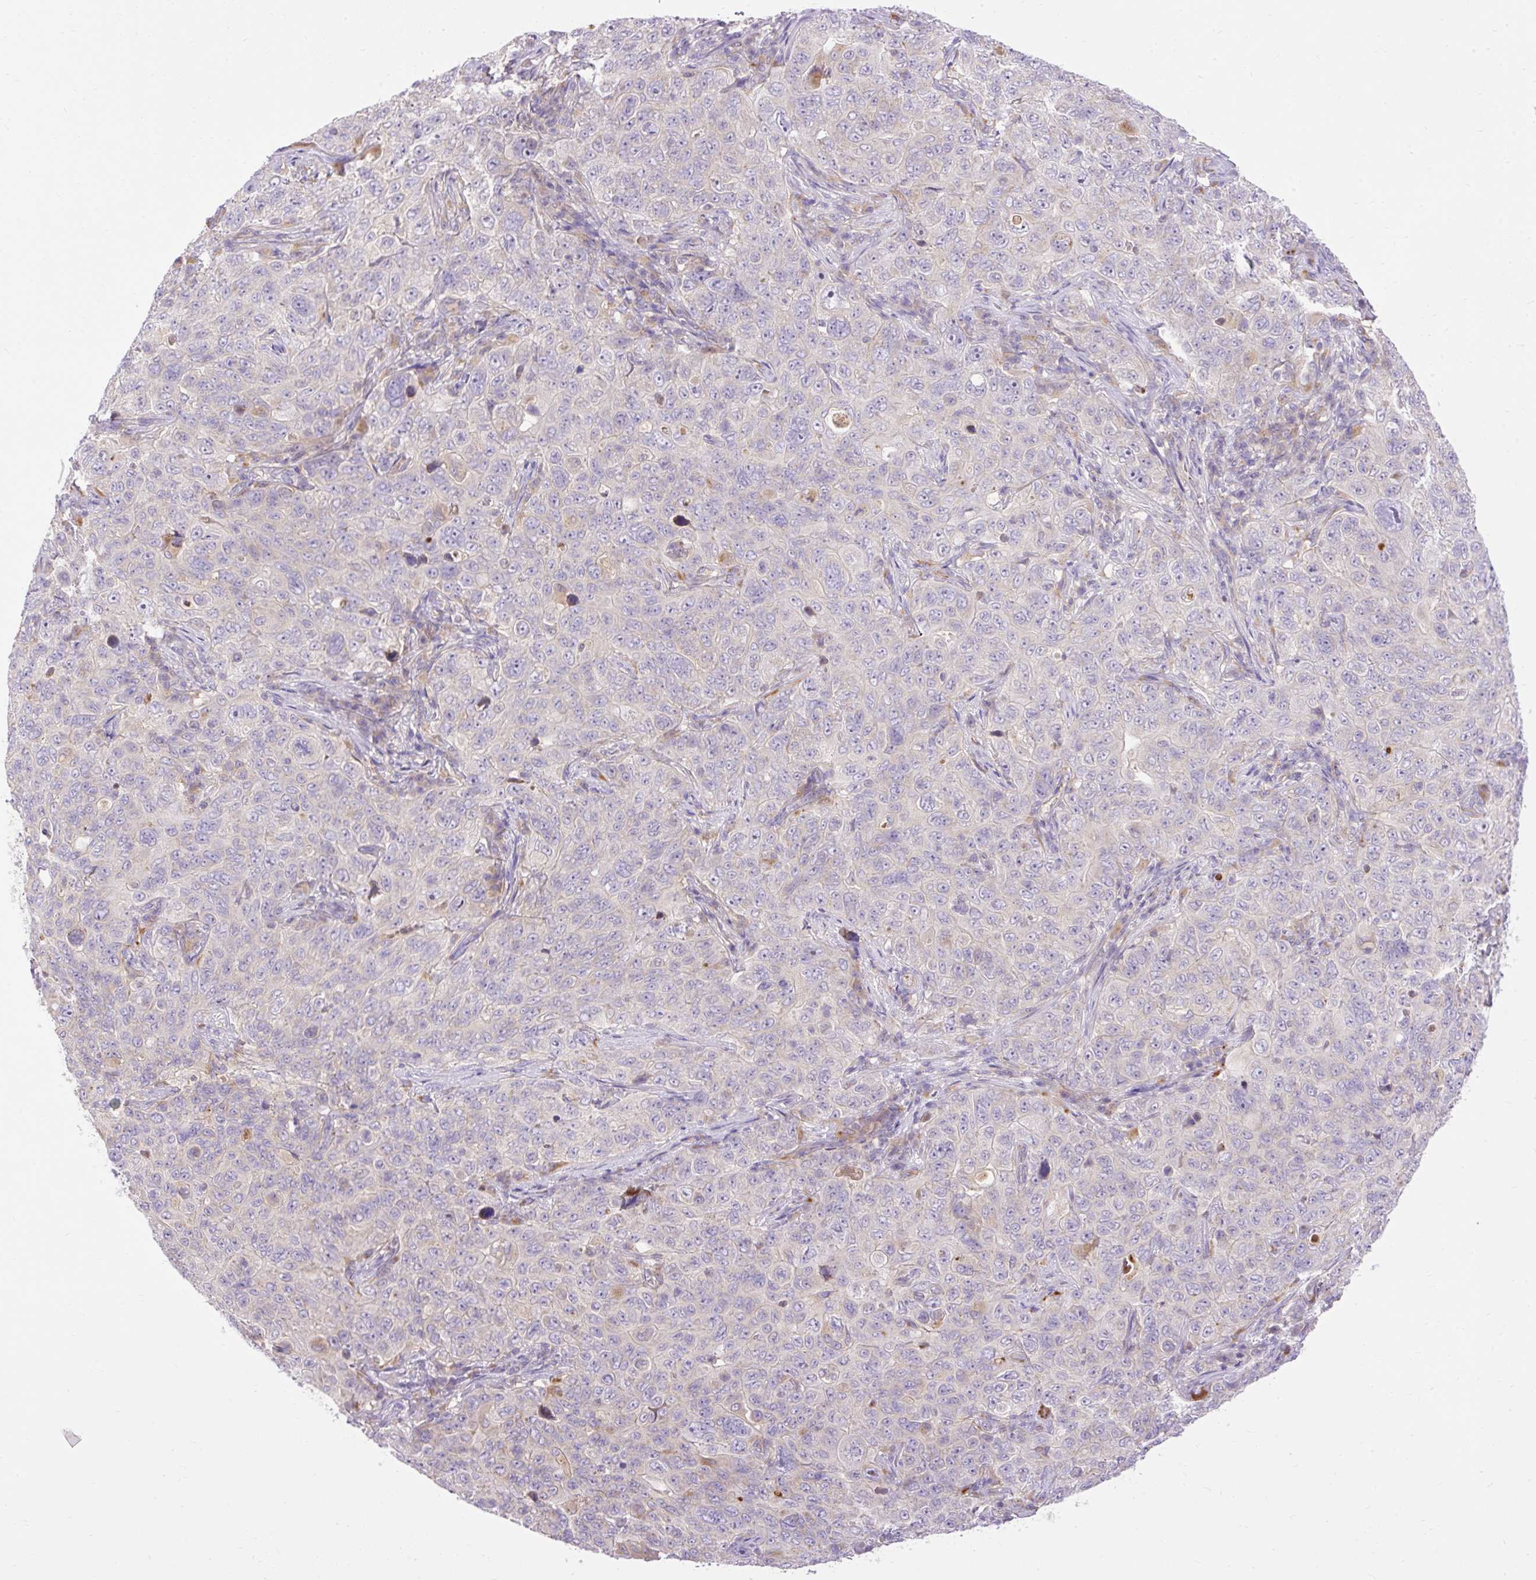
{"staining": {"intensity": "negative", "quantity": "none", "location": "none"}, "tissue": "pancreatic cancer", "cell_type": "Tumor cells", "image_type": "cancer", "snomed": [{"axis": "morphology", "description": "Adenocarcinoma, NOS"}, {"axis": "topography", "description": "Pancreas"}], "caption": "An immunohistochemistry (IHC) image of pancreatic adenocarcinoma is shown. There is no staining in tumor cells of pancreatic adenocarcinoma. (DAB IHC, high magnification).", "gene": "HEXB", "patient": {"sex": "male", "age": 68}}